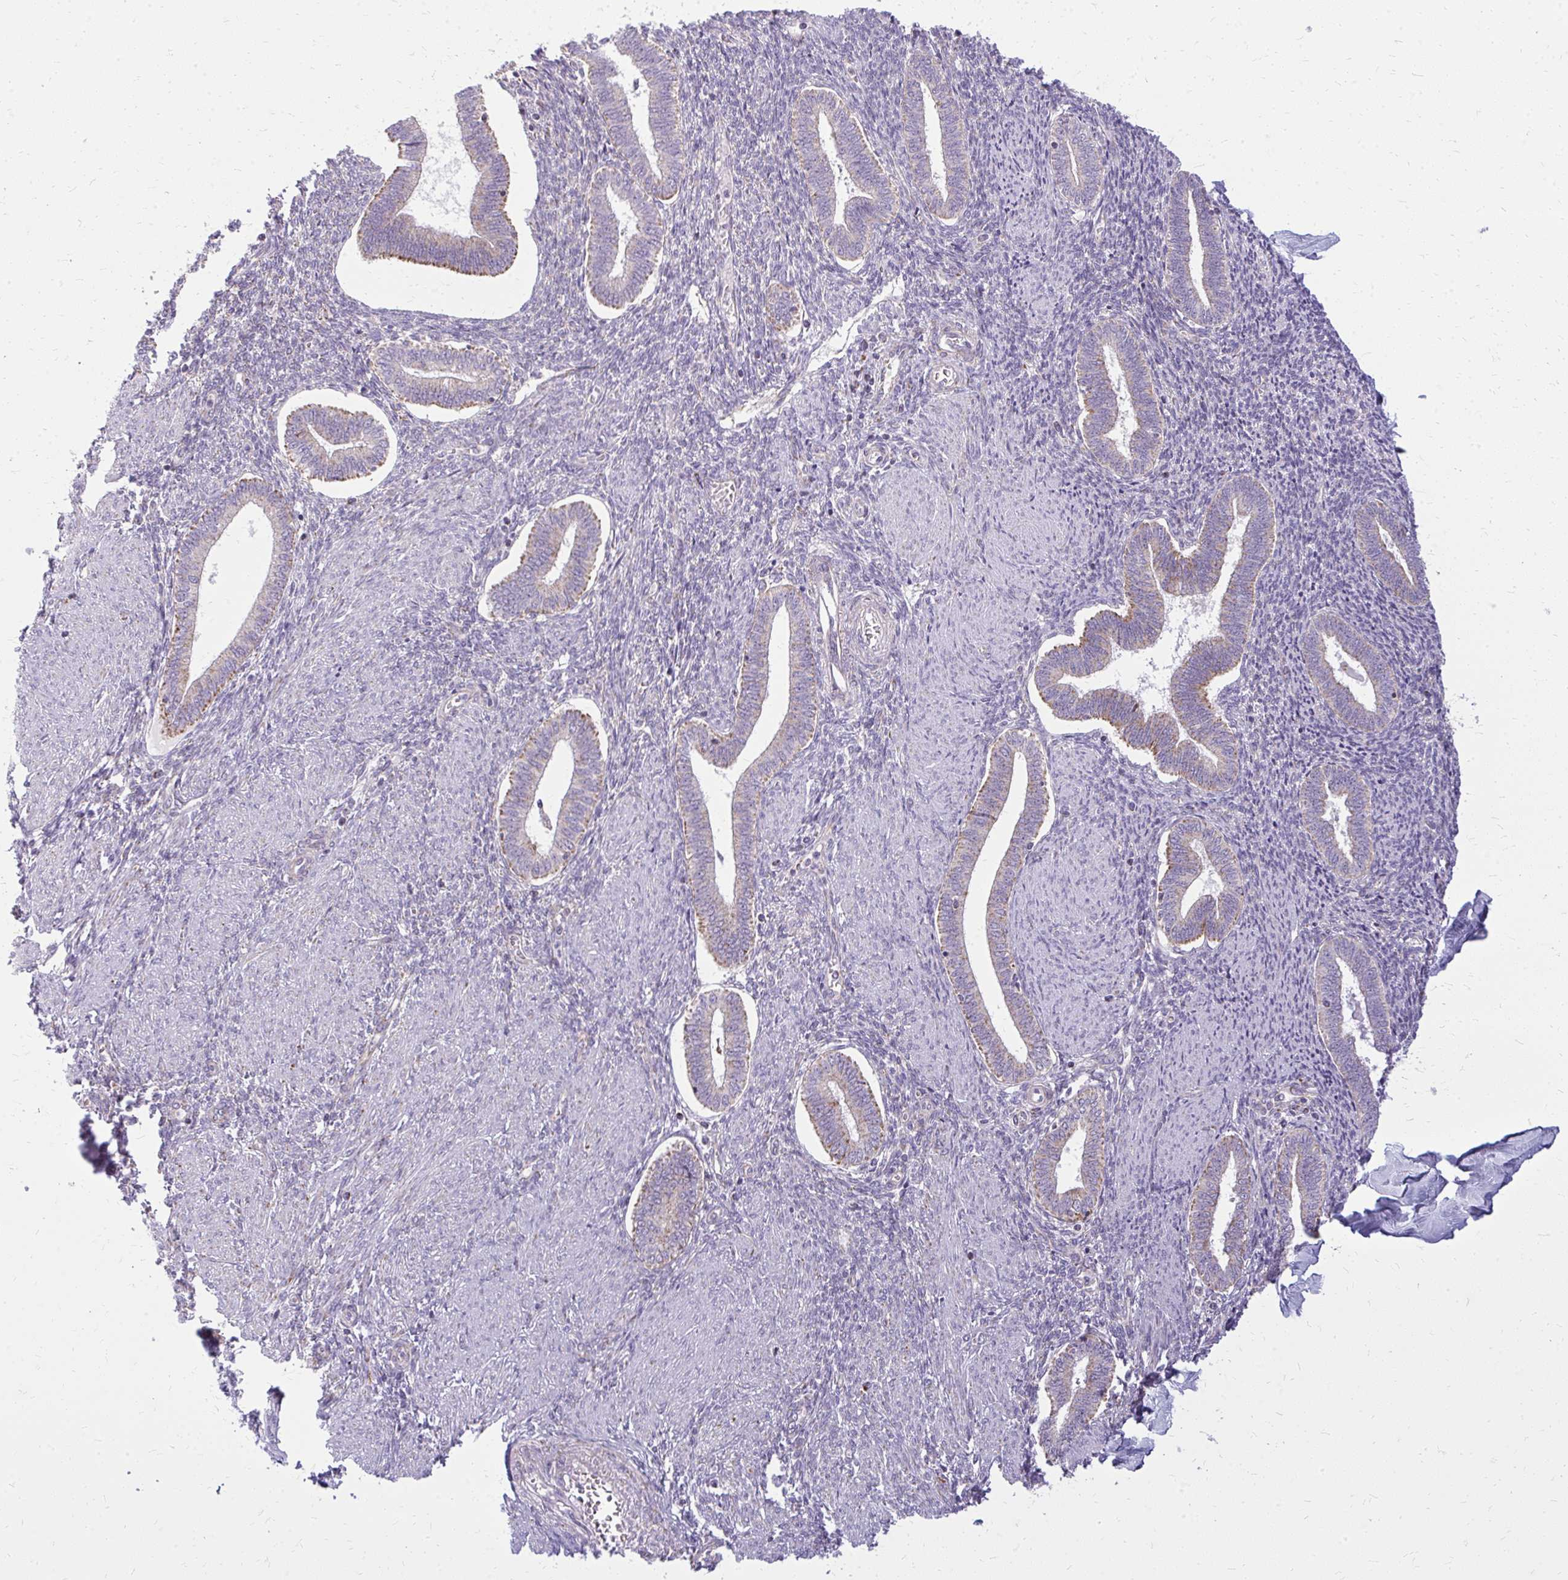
{"staining": {"intensity": "negative", "quantity": "none", "location": "none"}, "tissue": "endometrium", "cell_type": "Cells in endometrial stroma", "image_type": "normal", "snomed": [{"axis": "morphology", "description": "Normal tissue, NOS"}, {"axis": "topography", "description": "Endometrium"}], "caption": "This is a micrograph of IHC staining of benign endometrium, which shows no positivity in cells in endometrial stroma. (DAB (3,3'-diaminobenzidine) IHC with hematoxylin counter stain).", "gene": "IFIT1", "patient": {"sex": "female", "age": 42}}